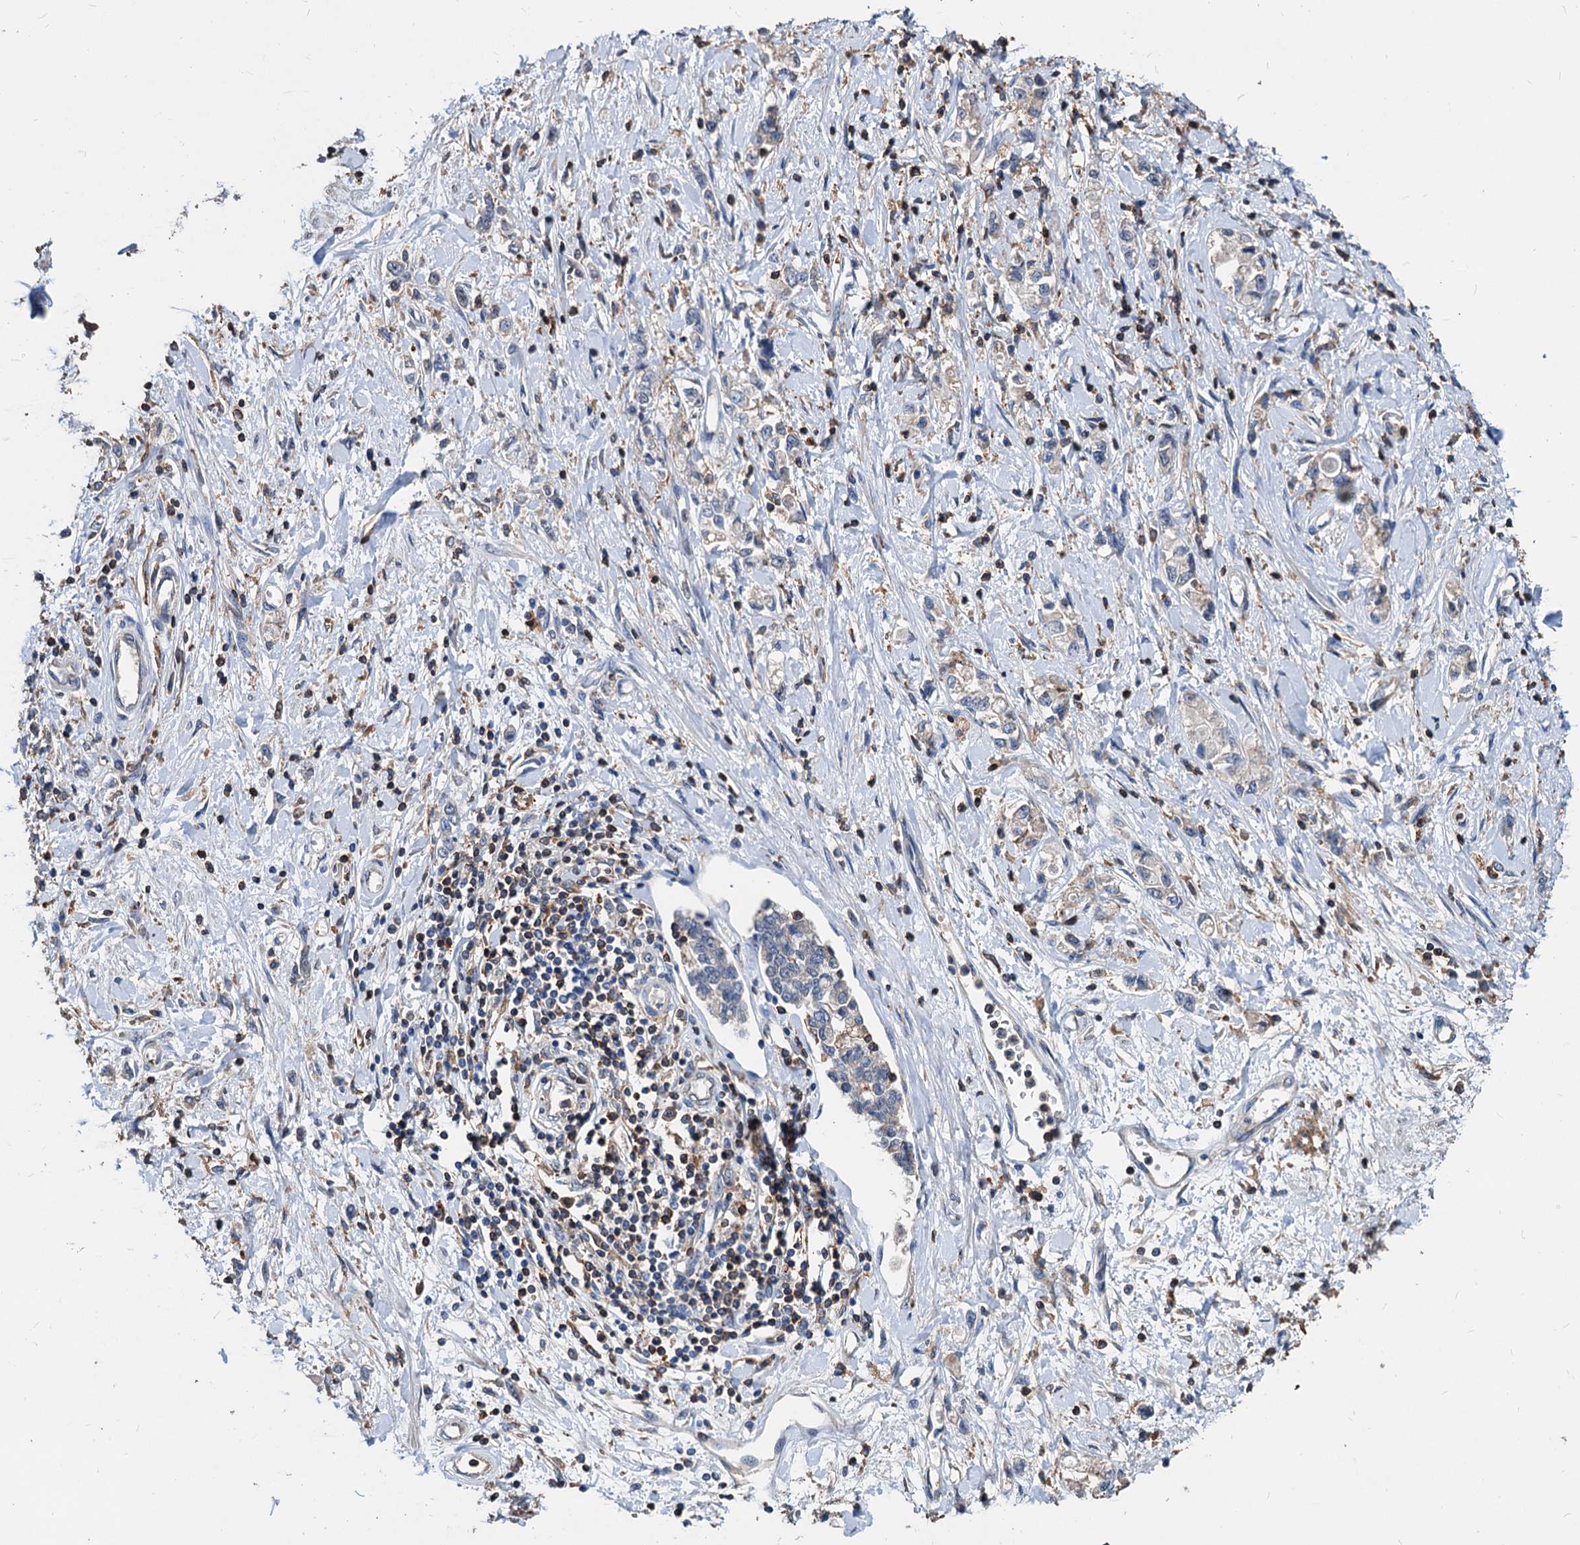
{"staining": {"intensity": "negative", "quantity": "none", "location": "none"}, "tissue": "stomach cancer", "cell_type": "Tumor cells", "image_type": "cancer", "snomed": [{"axis": "morphology", "description": "Adenocarcinoma, NOS"}, {"axis": "topography", "description": "Stomach"}], "caption": "Histopathology image shows no protein positivity in tumor cells of stomach cancer tissue.", "gene": "LCP2", "patient": {"sex": "female", "age": 76}}